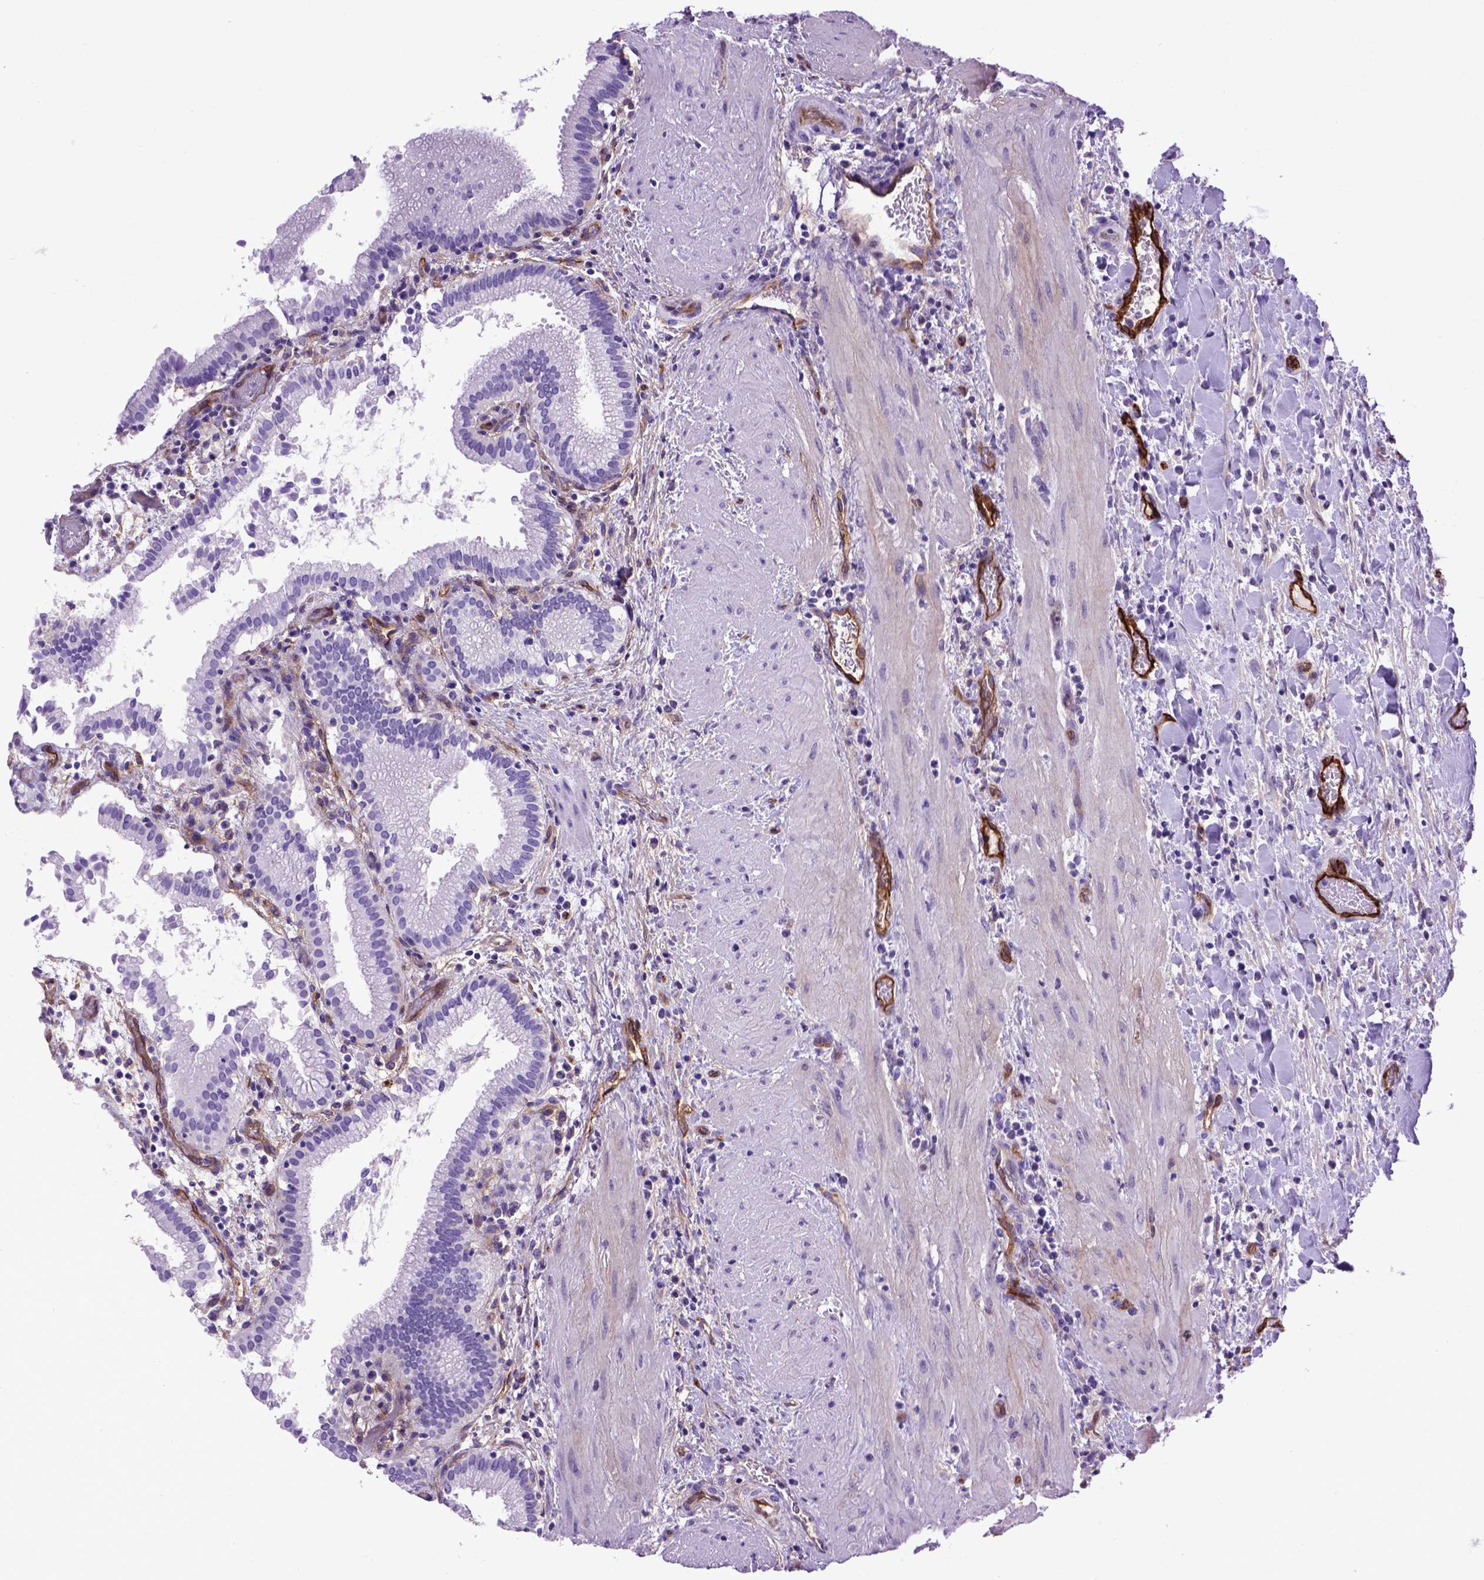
{"staining": {"intensity": "negative", "quantity": "none", "location": "none"}, "tissue": "gallbladder", "cell_type": "Glandular cells", "image_type": "normal", "snomed": [{"axis": "morphology", "description": "Normal tissue, NOS"}, {"axis": "topography", "description": "Gallbladder"}], "caption": "Gallbladder stained for a protein using immunohistochemistry displays no positivity glandular cells.", "gene": "ENG", "patient": {"sex": "male", "age": 42}}